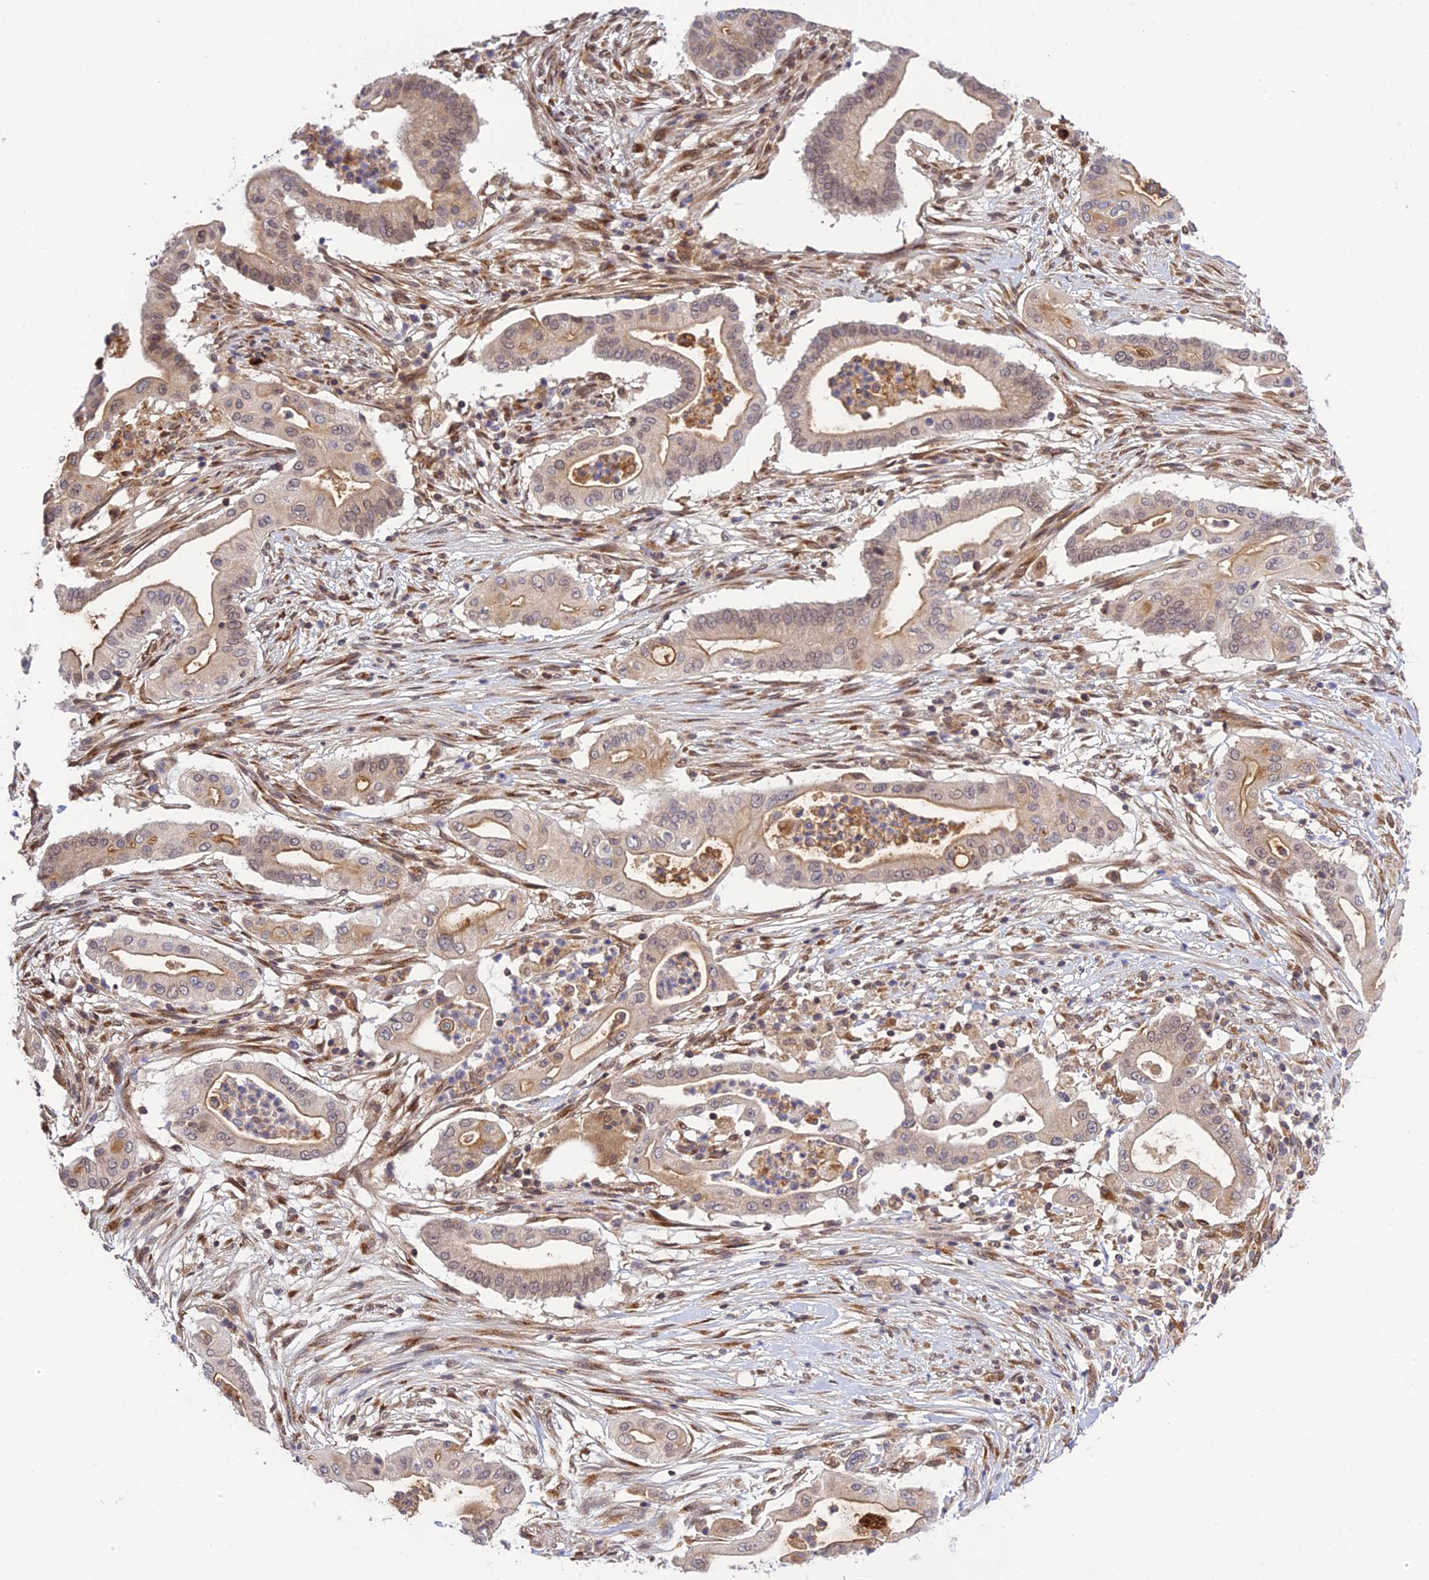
{"staining": {"intensity": "weak", "quantity": ">75%", "location": "cytoplasmic/membranous,nuclear"}, "tissue": "pancreatic cancer", "cell_type": "Tumor cells", "image_type": "cancer", "snomed": [{"axis": "morphology", "description": "Adenocarcinoma, NOS"}, {"axis": "topography", "description": "Pancreas"}], "caption": "Protein analysis of adenocarcinoma (pancreatic) tissue demonstrates weak cytoplasmic/membranous and nuclear expression in about >75% of tumor cells.", "gene": "SNX17", "patient": {"sex": "male", "age": 68}}